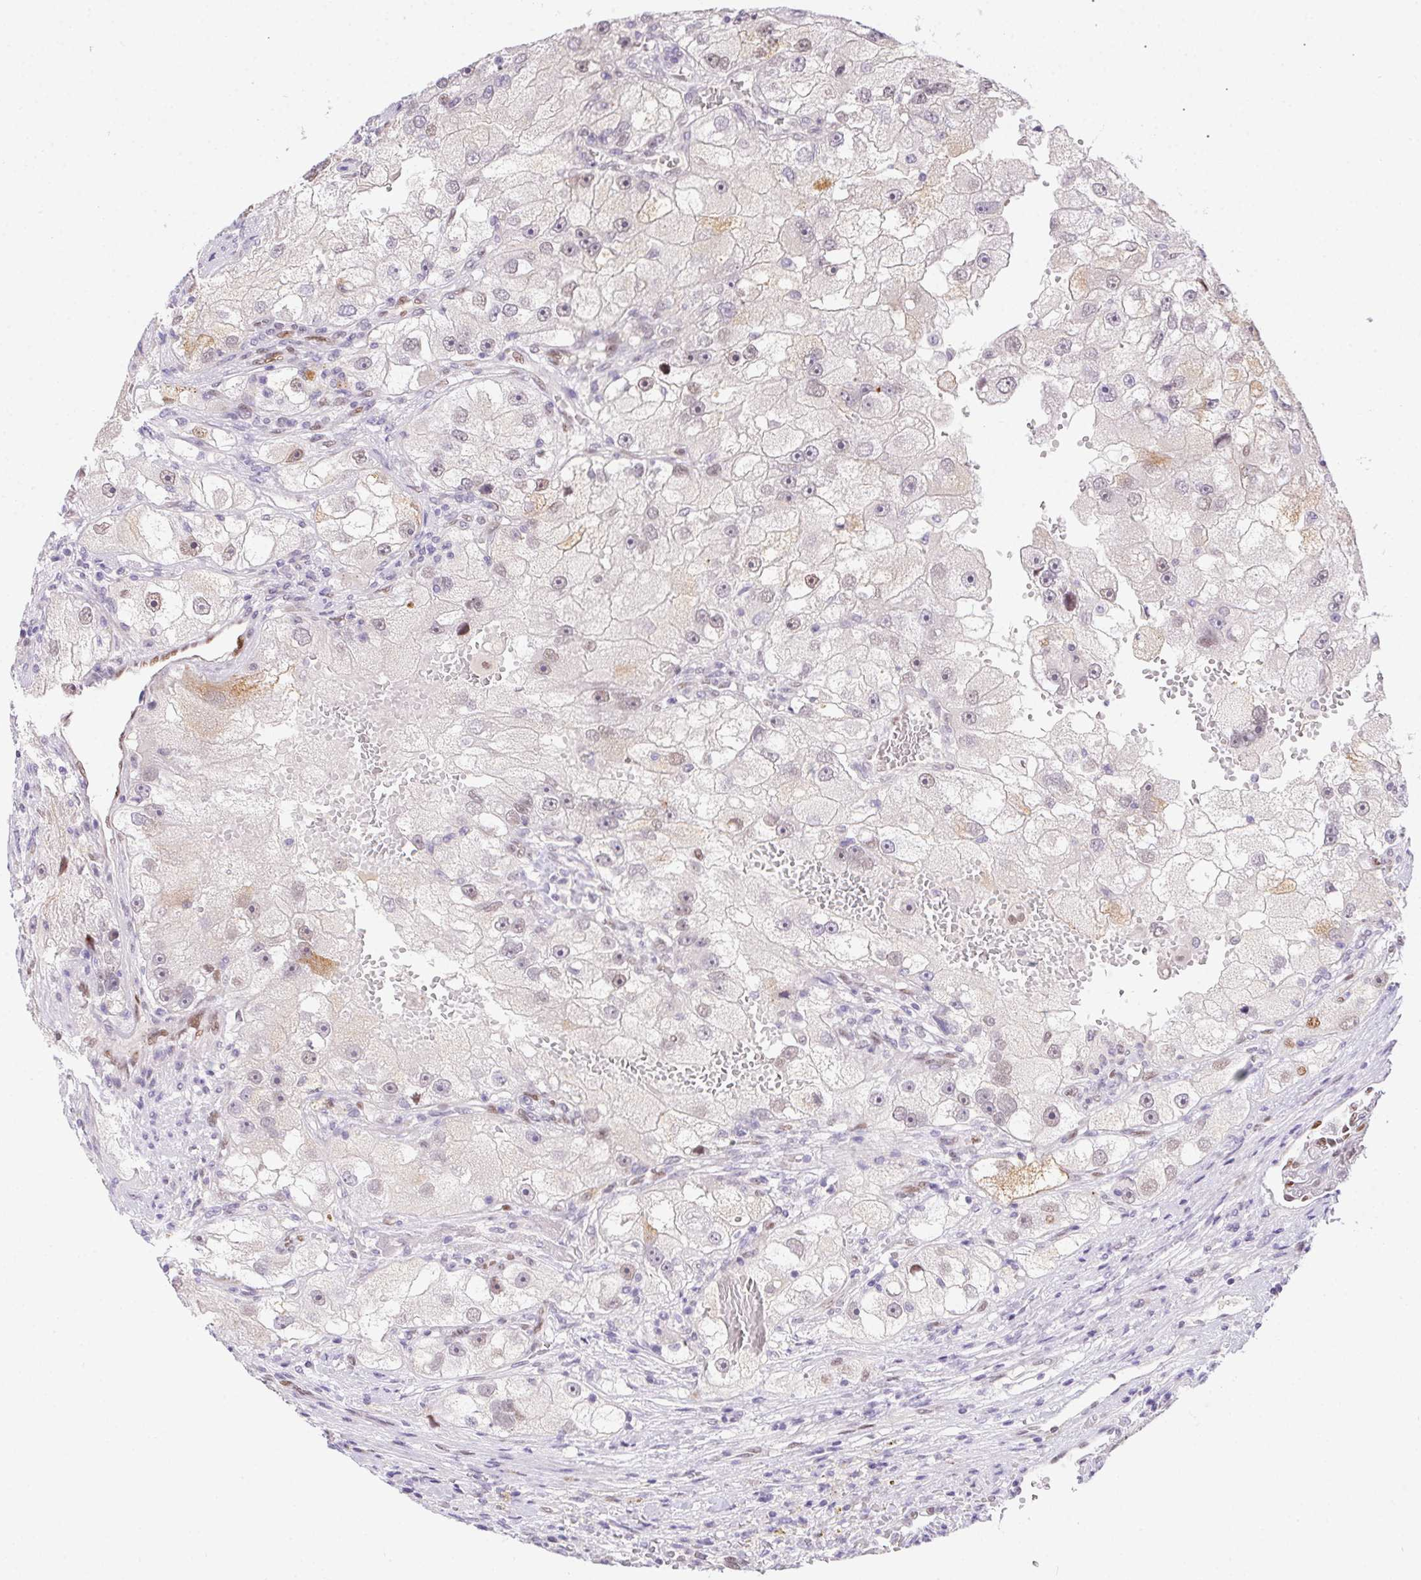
{"staining": {"intensity": "weak", "quantity": "<25%", "location": "nuclear"}, "tissue": "renal cancer", "cell_type": "Tumor cells", "image_type": "cancer", "snomed": [{"axis": "morphology", "description": "Adenocarcinoma, NOS"}, {"axis": "topography", "description": "Kidney"}], "caption": "This is an IHC micrograph of adenocarcinoma (renal). There is no staining in tumor cells.", "gene": "SP9", "patient": {"sex": "male", "age": 63}}